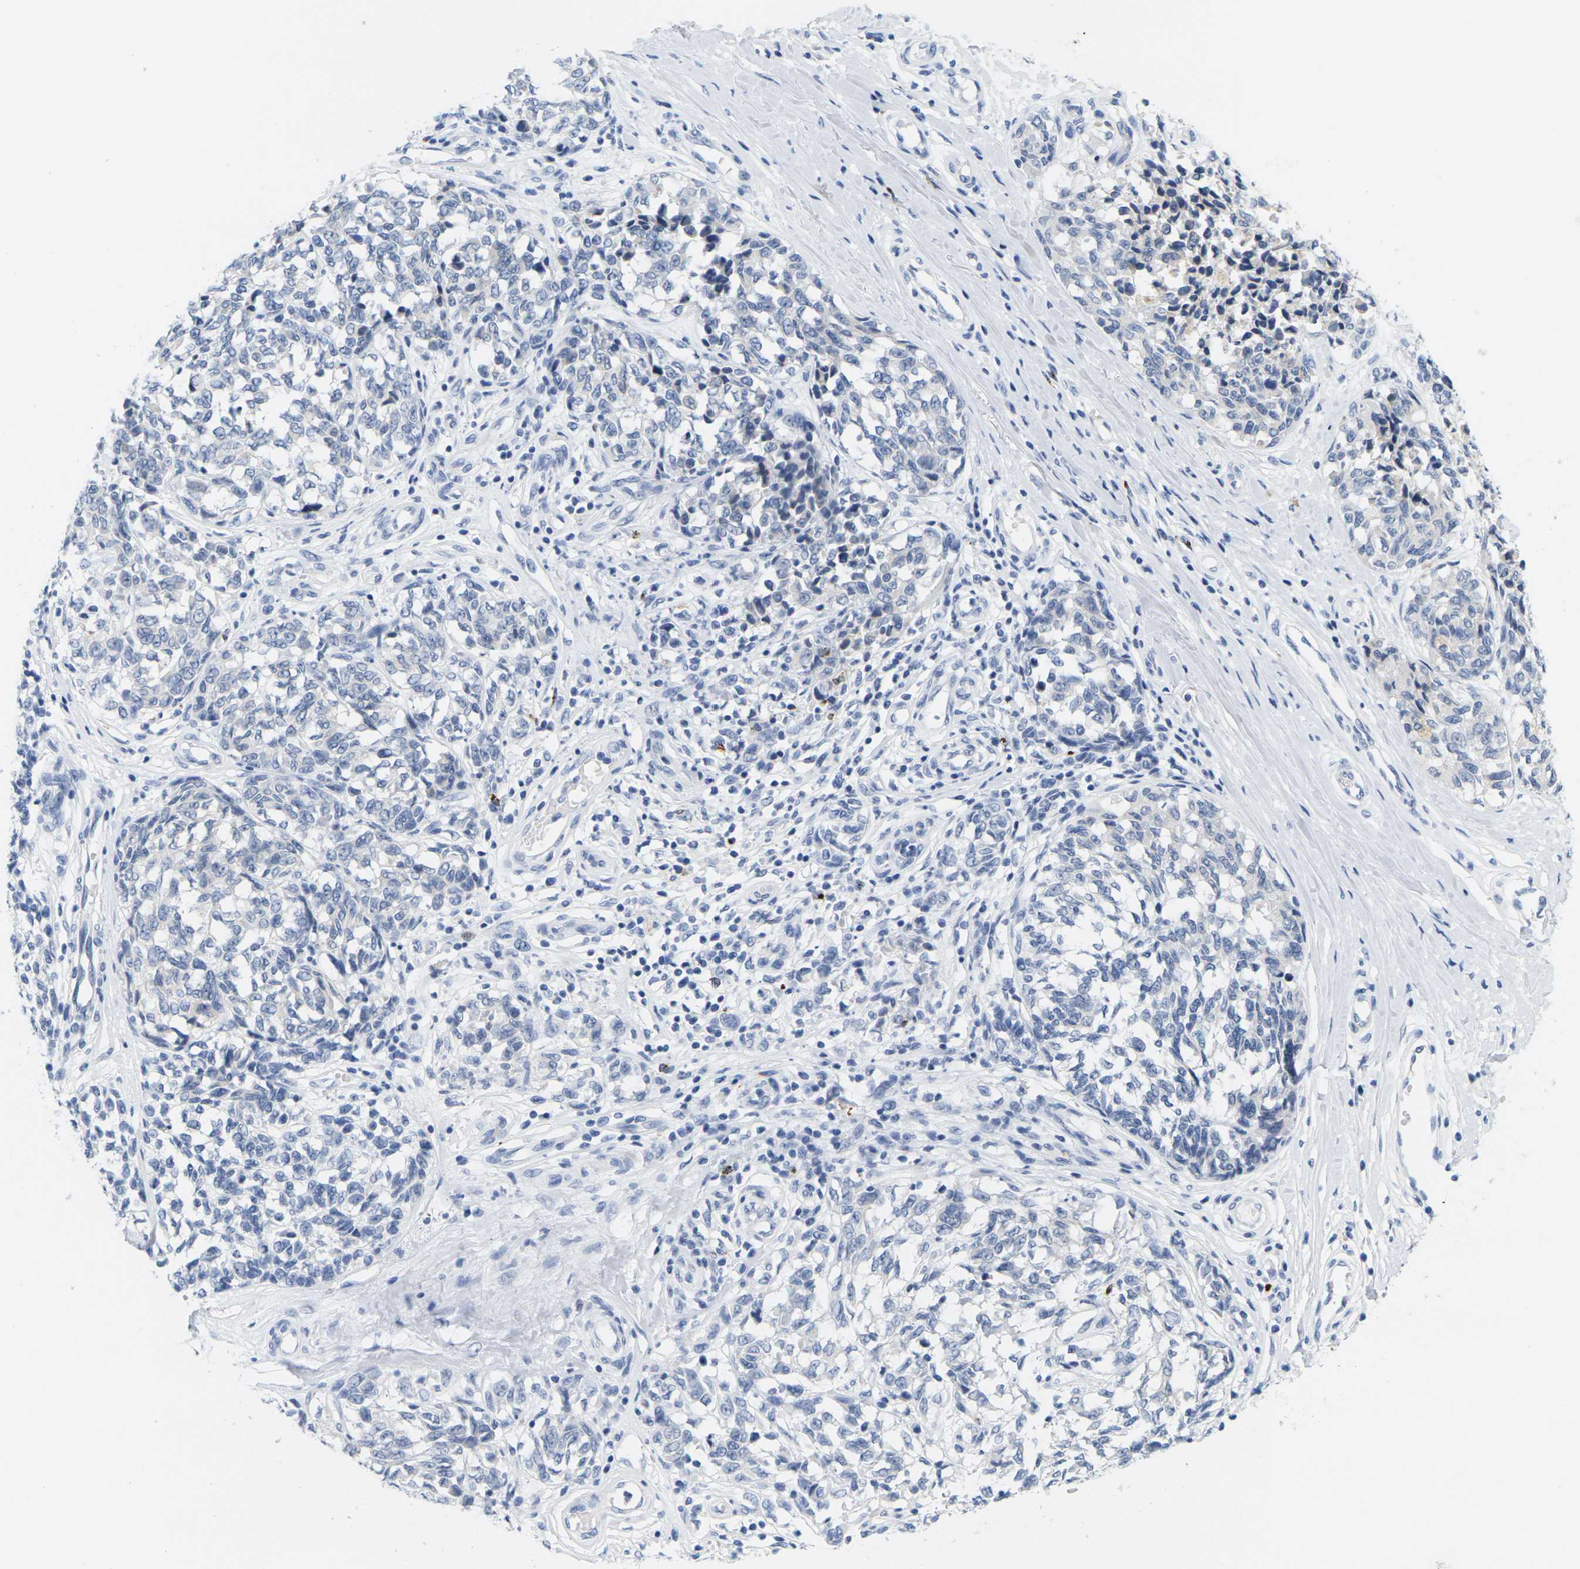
{"staining": {"intensity": "negative", "quantity": "none", "location": "none"}, "tissue": "melanoma", "cell_type": "Tumor cells", "image_type": "cancer", "snomed": [{"axis": "morphology", "description": "Malignant melanoma, NOS"}, {"axis": "topography", "description": "Skin"}], "caption": "The photomicrograph exhibits no significant staining in tumor cells of malignant melanoma. Nuclei are stained in blue.", "gene": "HLA-DOB", "patient": {"sex": "female", "age": 64}}